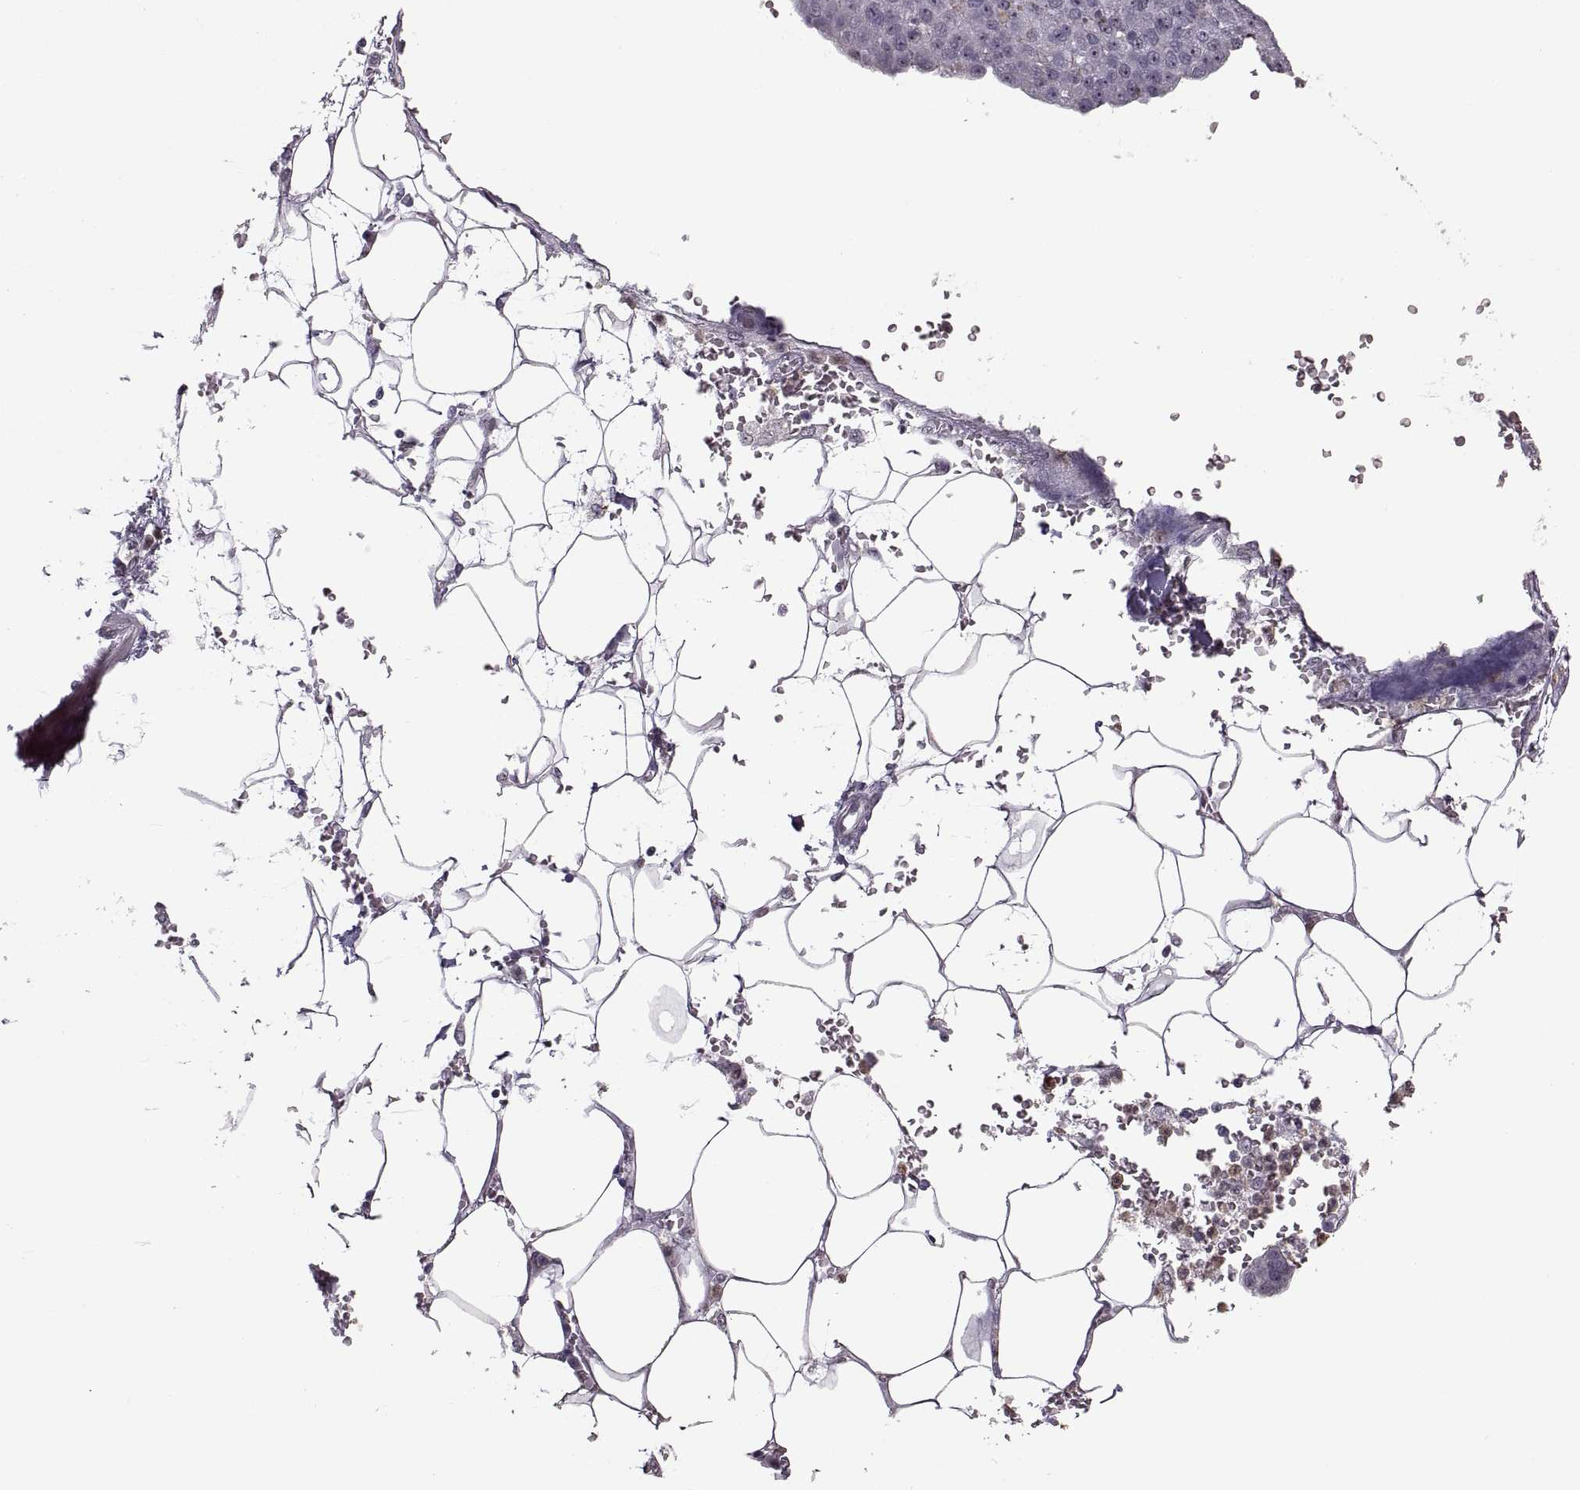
{"staining": {"intensity": "negative", "quantity": "none", "location": "none"}, "tissue": "pancreatic cancer", "cell_type": "Tumor cells", "image_type": "cancer", "snomed": [{"axis": "morphology", "description": "Adenocarcinoma, NOS"}, {"axis": "topography", "description": "Pancreas"}], "caption": "High power microscopy photomicrograph of an IHC histopathology image of adenocarcinoma (pancreatic), revealing no significant staining in tumor cells. (DAB immunohistochemistry, high magnification).", "gene": "PALS1", "patient": {"sex": "female", "age": 61}}